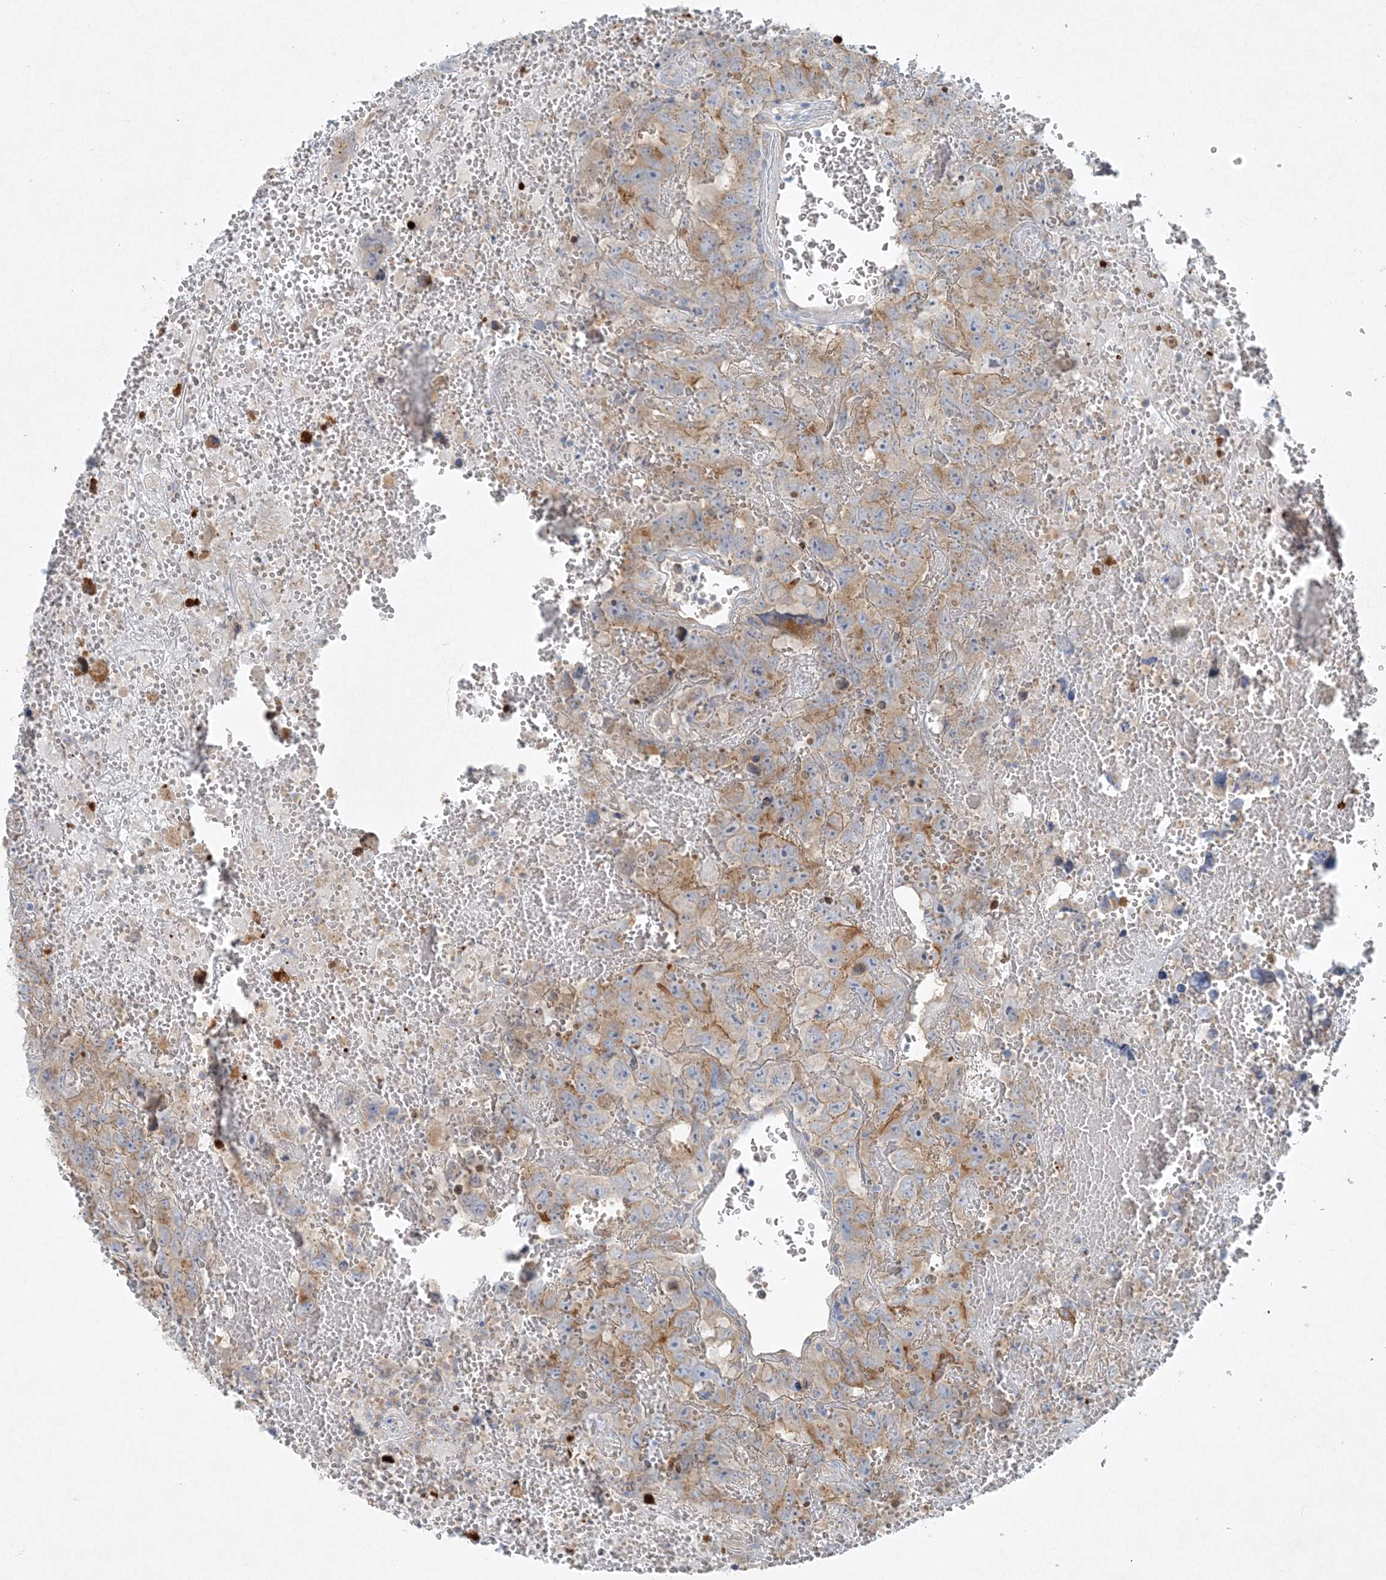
{"staining": {"intensity": "moderate", "quantity": "<25%", "location": "cytoplasmic/membranous"}, "tissue": "testis cancer", "cell_type": "Tumor cells", "image_type": "cancer", "snomed": [{"axis": "morphology", "description": "Carcinoma, Embryonal, NOS"}, {"axis": "topography", "description": "Testis"}], "caption": "A high-resolution photomicrograph shows immunohistochemistry (IHC) staining of embryonal carcinoma (testis), which displays moderate cytoplasmic/membranous staining in about <25% of tumor cells.", "gene": "ATP11A", "patient": {"sex": "male", "age": 45}}